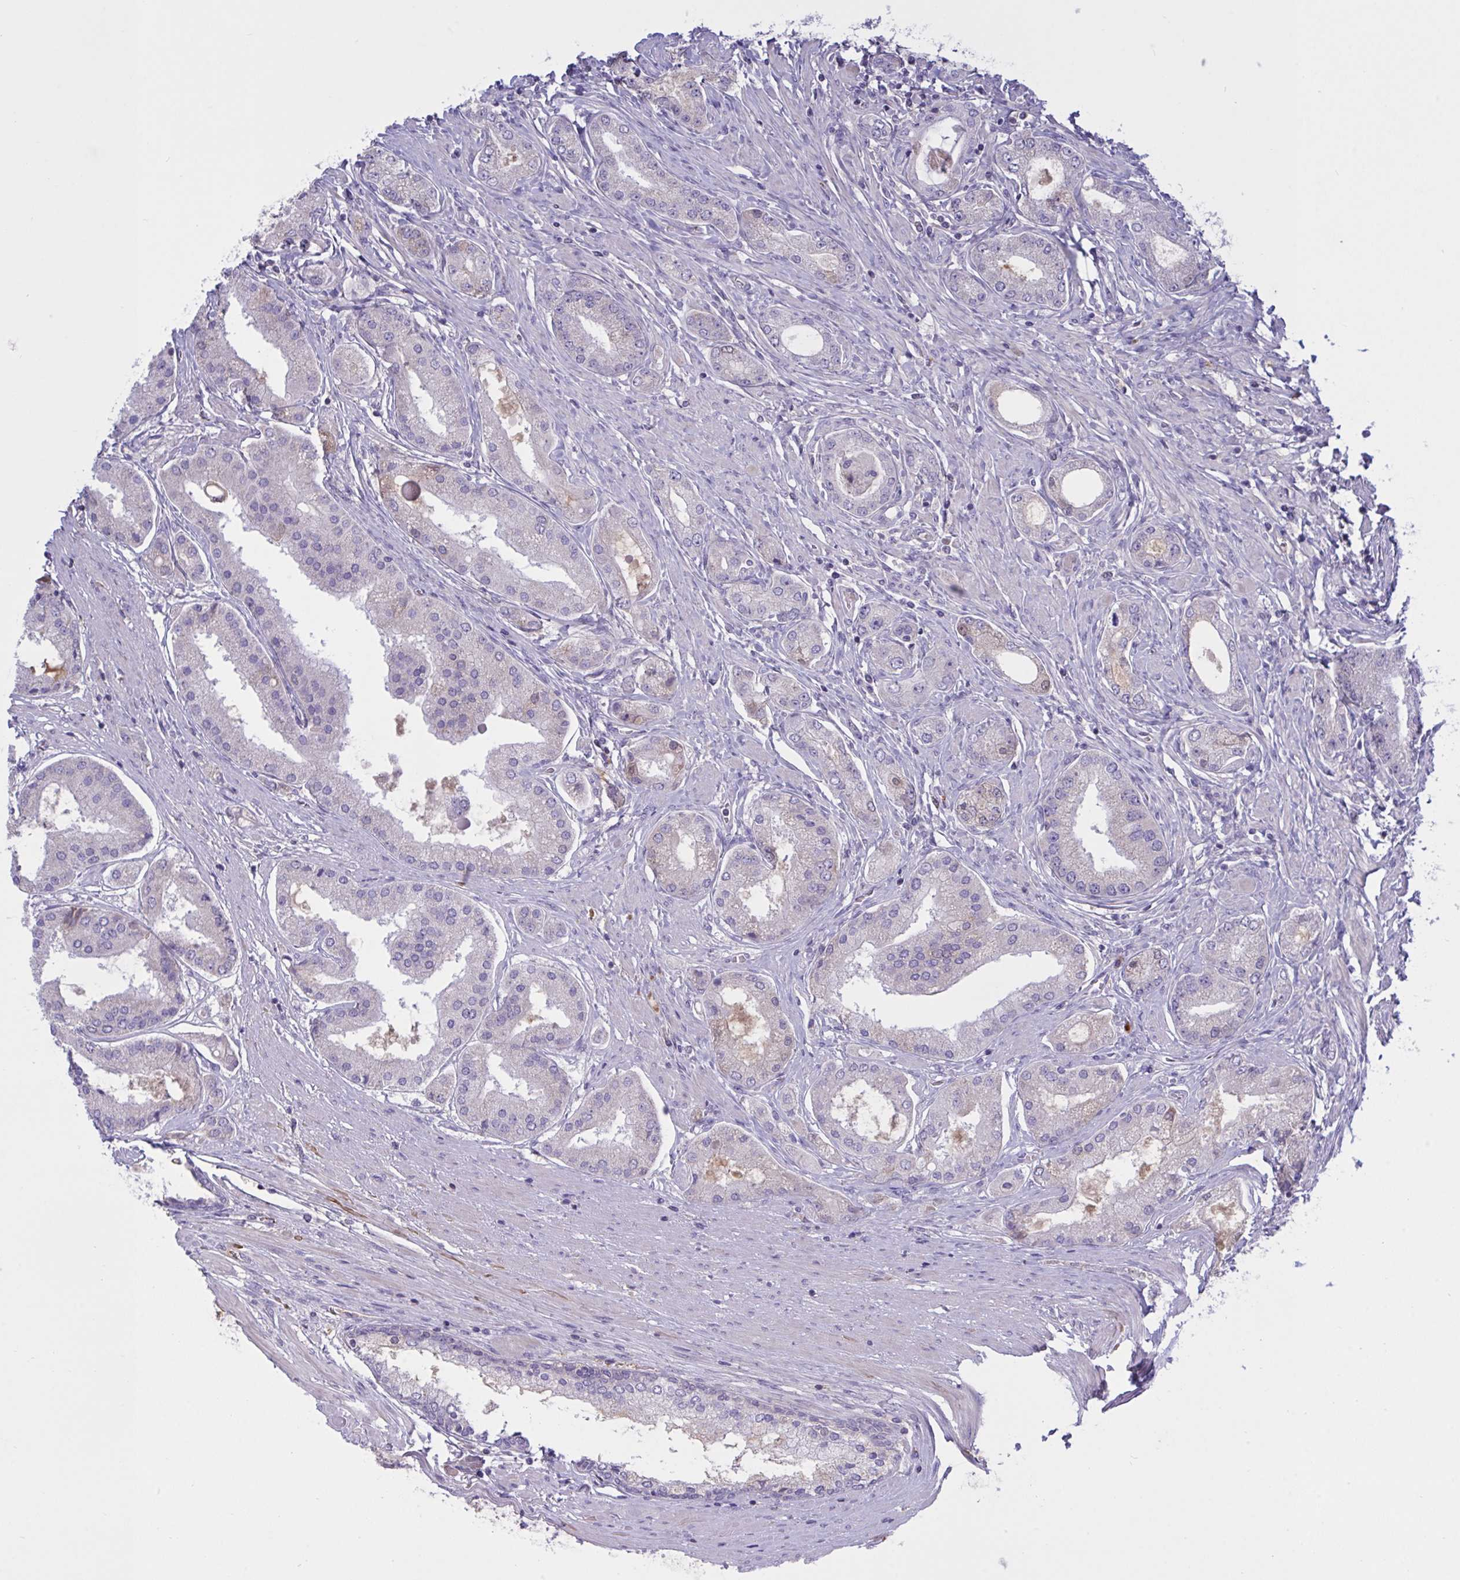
{"staining": {"intensity": "negative", "quantity": "none", "location": "none"}, "tissue": "prostate cancer", "cell_type": "Tumor cells", "image_type": "cancer", "snomed": [{"axis": "morphology", "description": "Adenocarcinoma, High grade"}, {"axis": "topography", "description": "Prostate"}], "caption": "Immunohistochemistry (IHC) of human prostate cancer (adenocarcinoma (high-grade)) exhibits no positivity in tumor cells.", "gene": "IL1R1", "patient": {"sex": "male", "age": 67}}